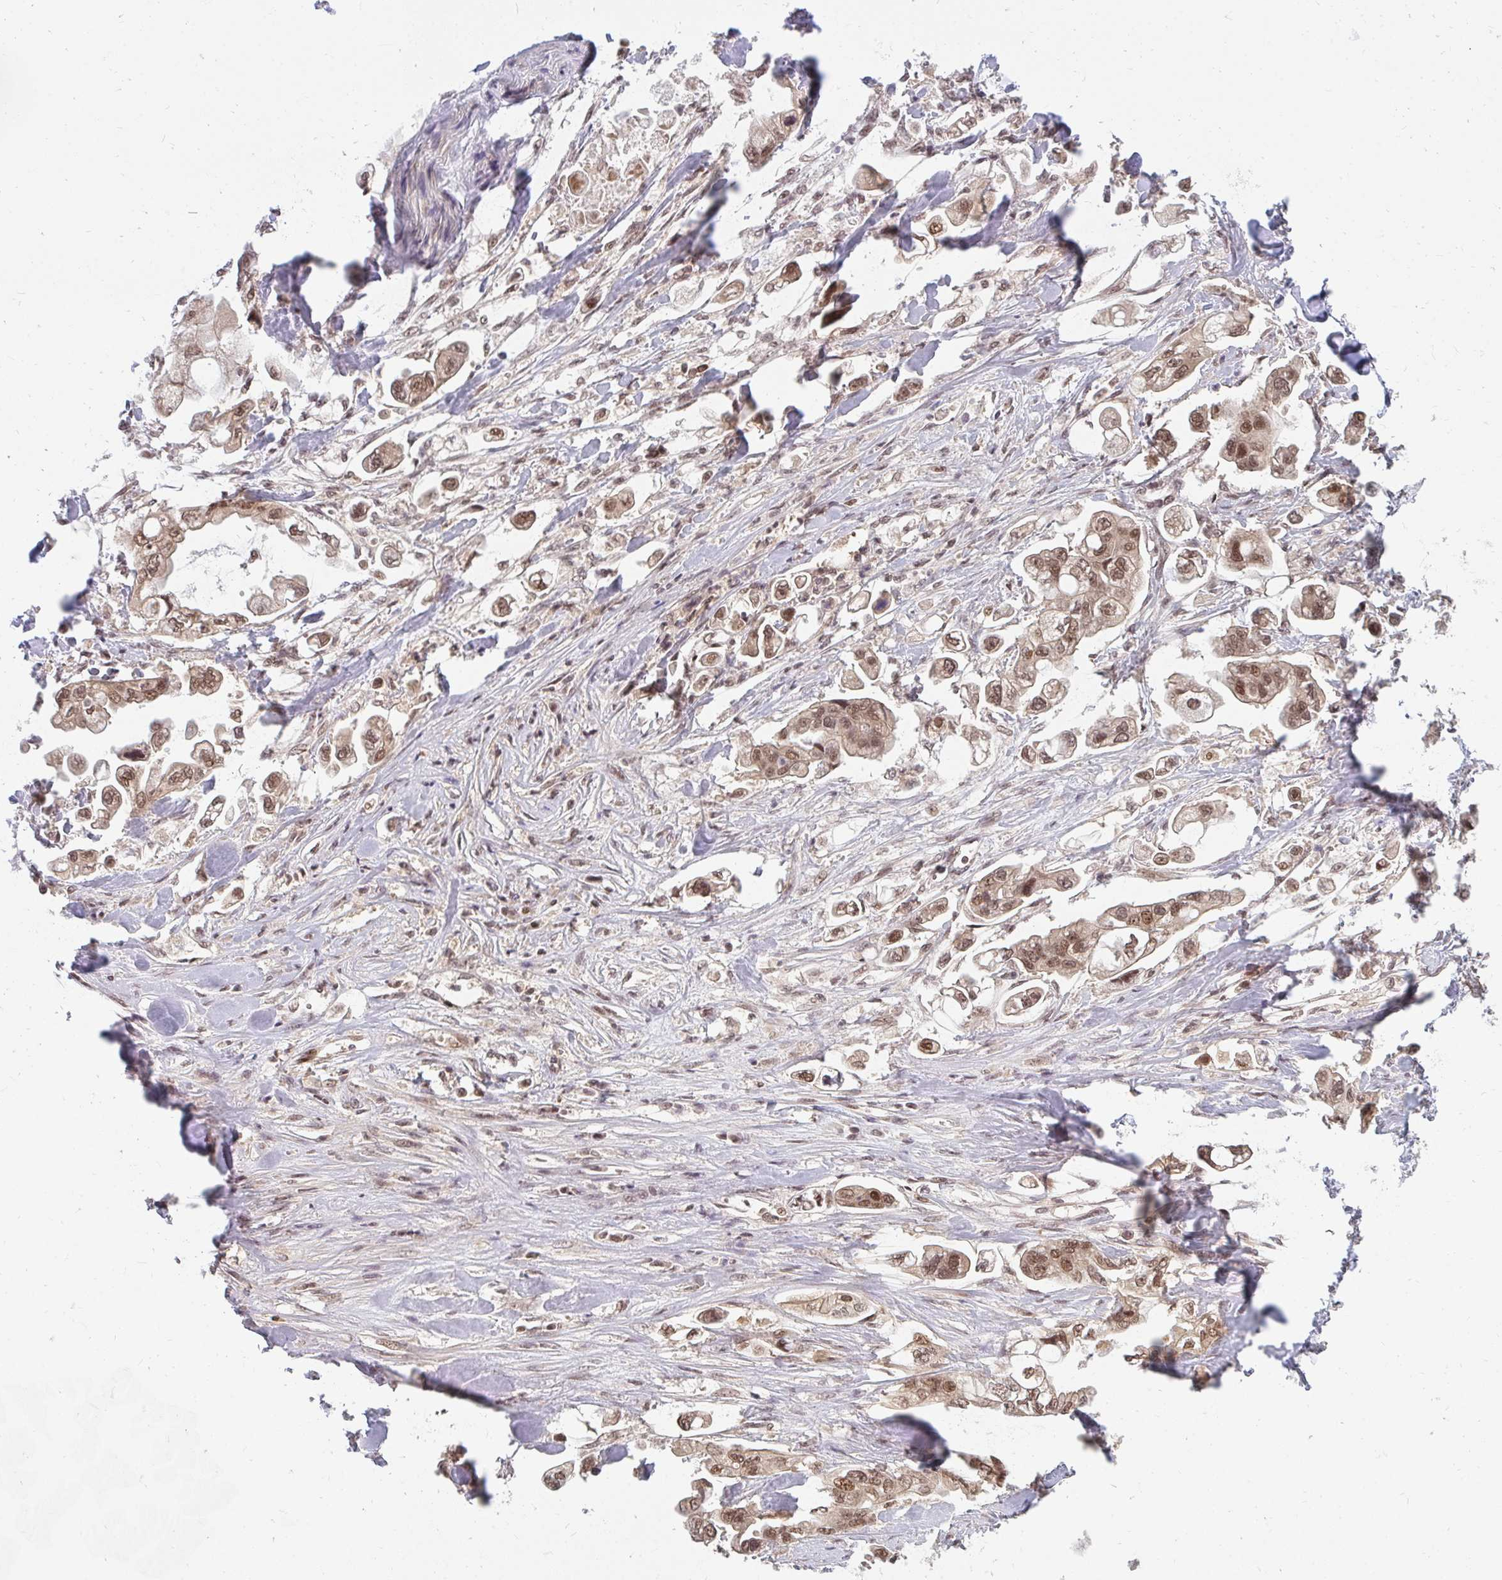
{"staining": {"intensity": "moderate", "quantity": ">75%", "location": "nuclear"}, "tissue": "stomach cancer", "cell_type": "Tumor cells", "image_type": "cancer", "snomed": [{"axis": "morphology", "description": "Adenocarcinoma, NOS"}, {"axis": "topography", "description": "Stomach"}], "caption": "A micrograph of human stomach cancer stained for a protein shows moderate nuclear brown staining in tumor cells.", "gene": "GTF3C6", "patient": {"sex": "male", "age": 62}}